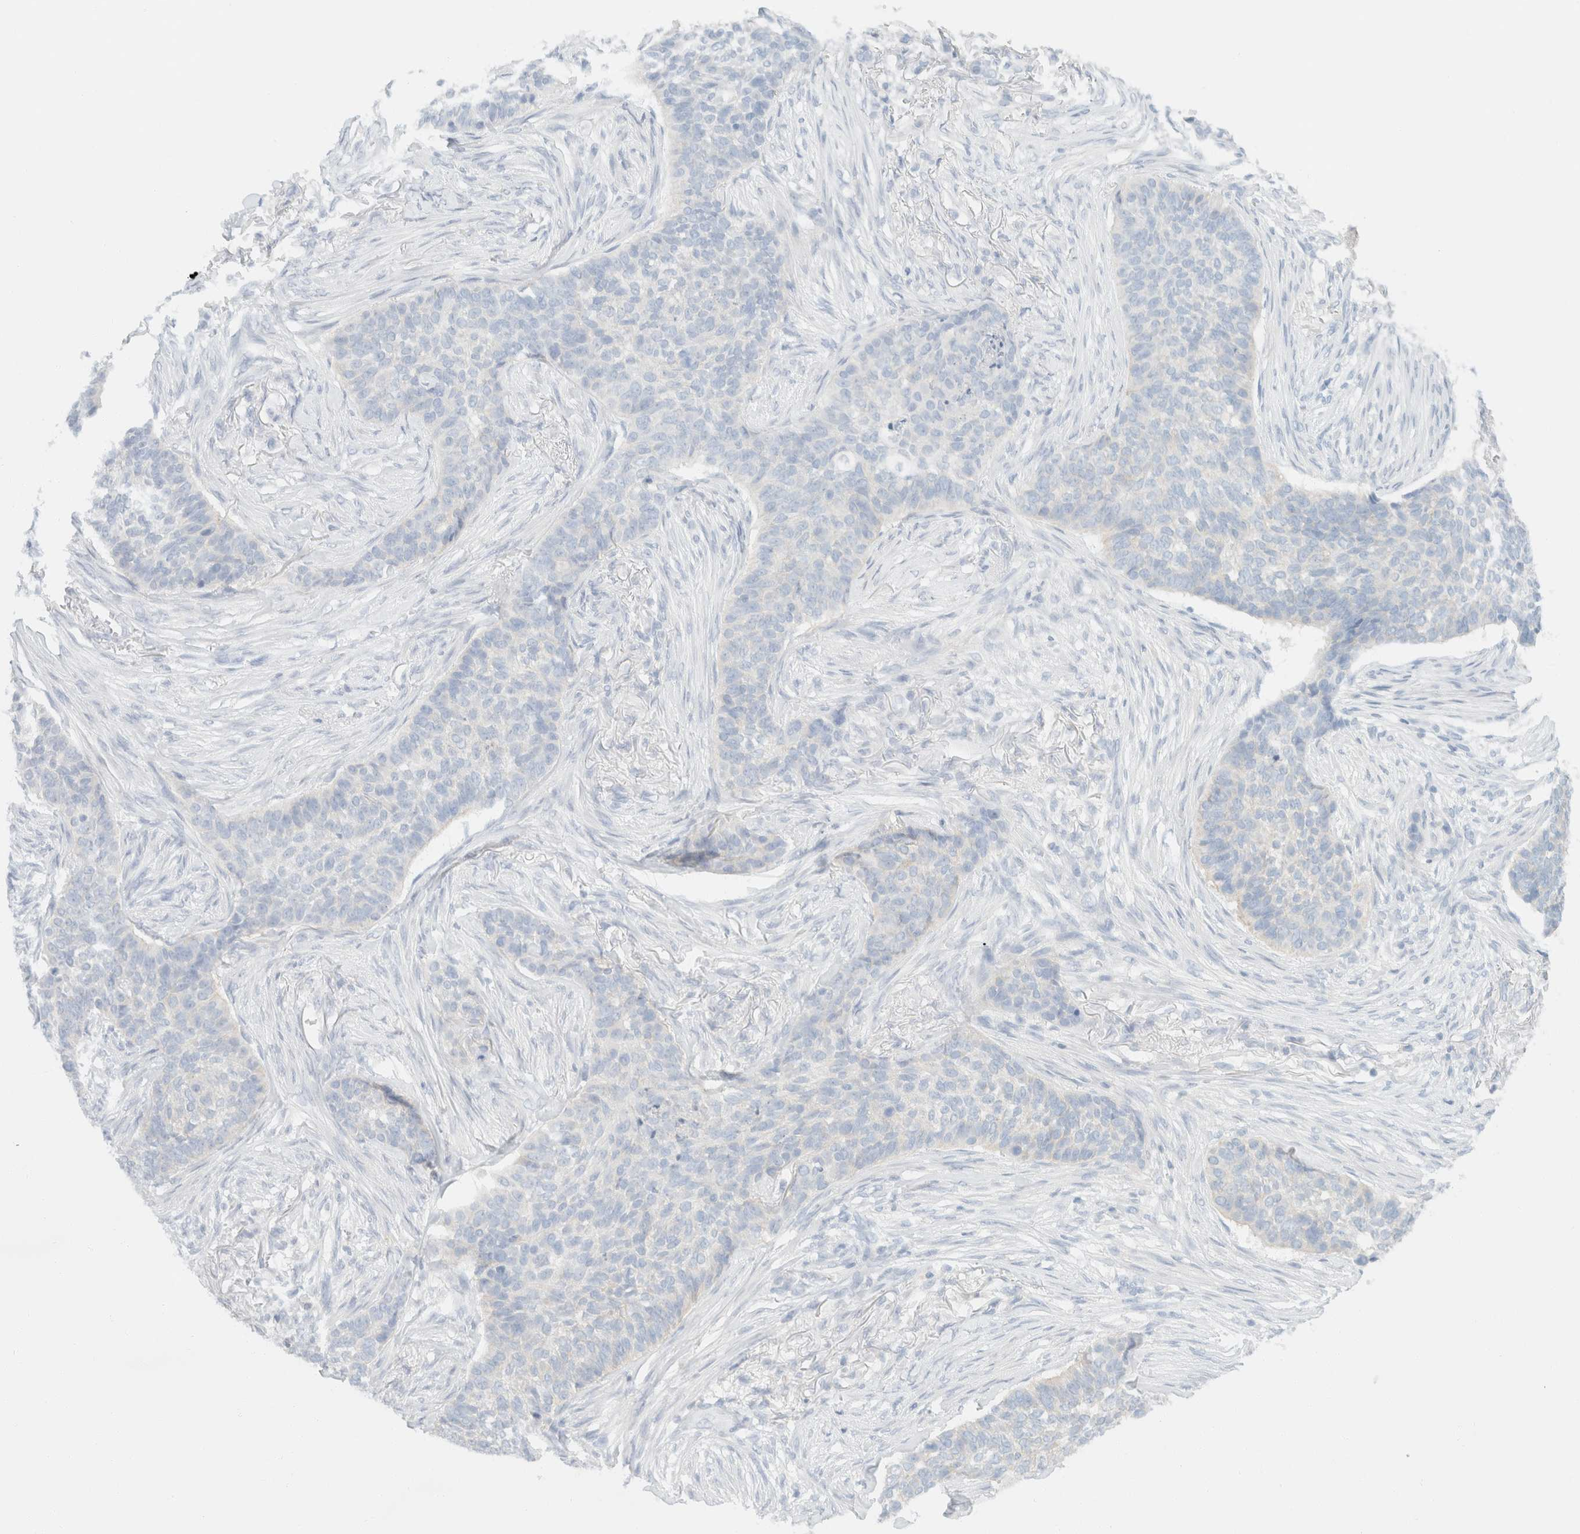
{"staining": {"intensity": "negative", "quantity": "none", "location": "none"}, "tissue": "skin cancer", "cell_type": "Tumor cells", "image_type": "cancer", "snomed": [{"axis": "morphology", "description": "Basal cell carcinoma"}, {"axis": "topography", "description": "Skin"}], "caption": "Skin cancer (basal cell carcinoma) stained for a protein using immunohistochemistry (IHC) displays no expression tumor cells.", "gene": "SH3GLB2", "patient": {"sex": "male", "age": 85}}